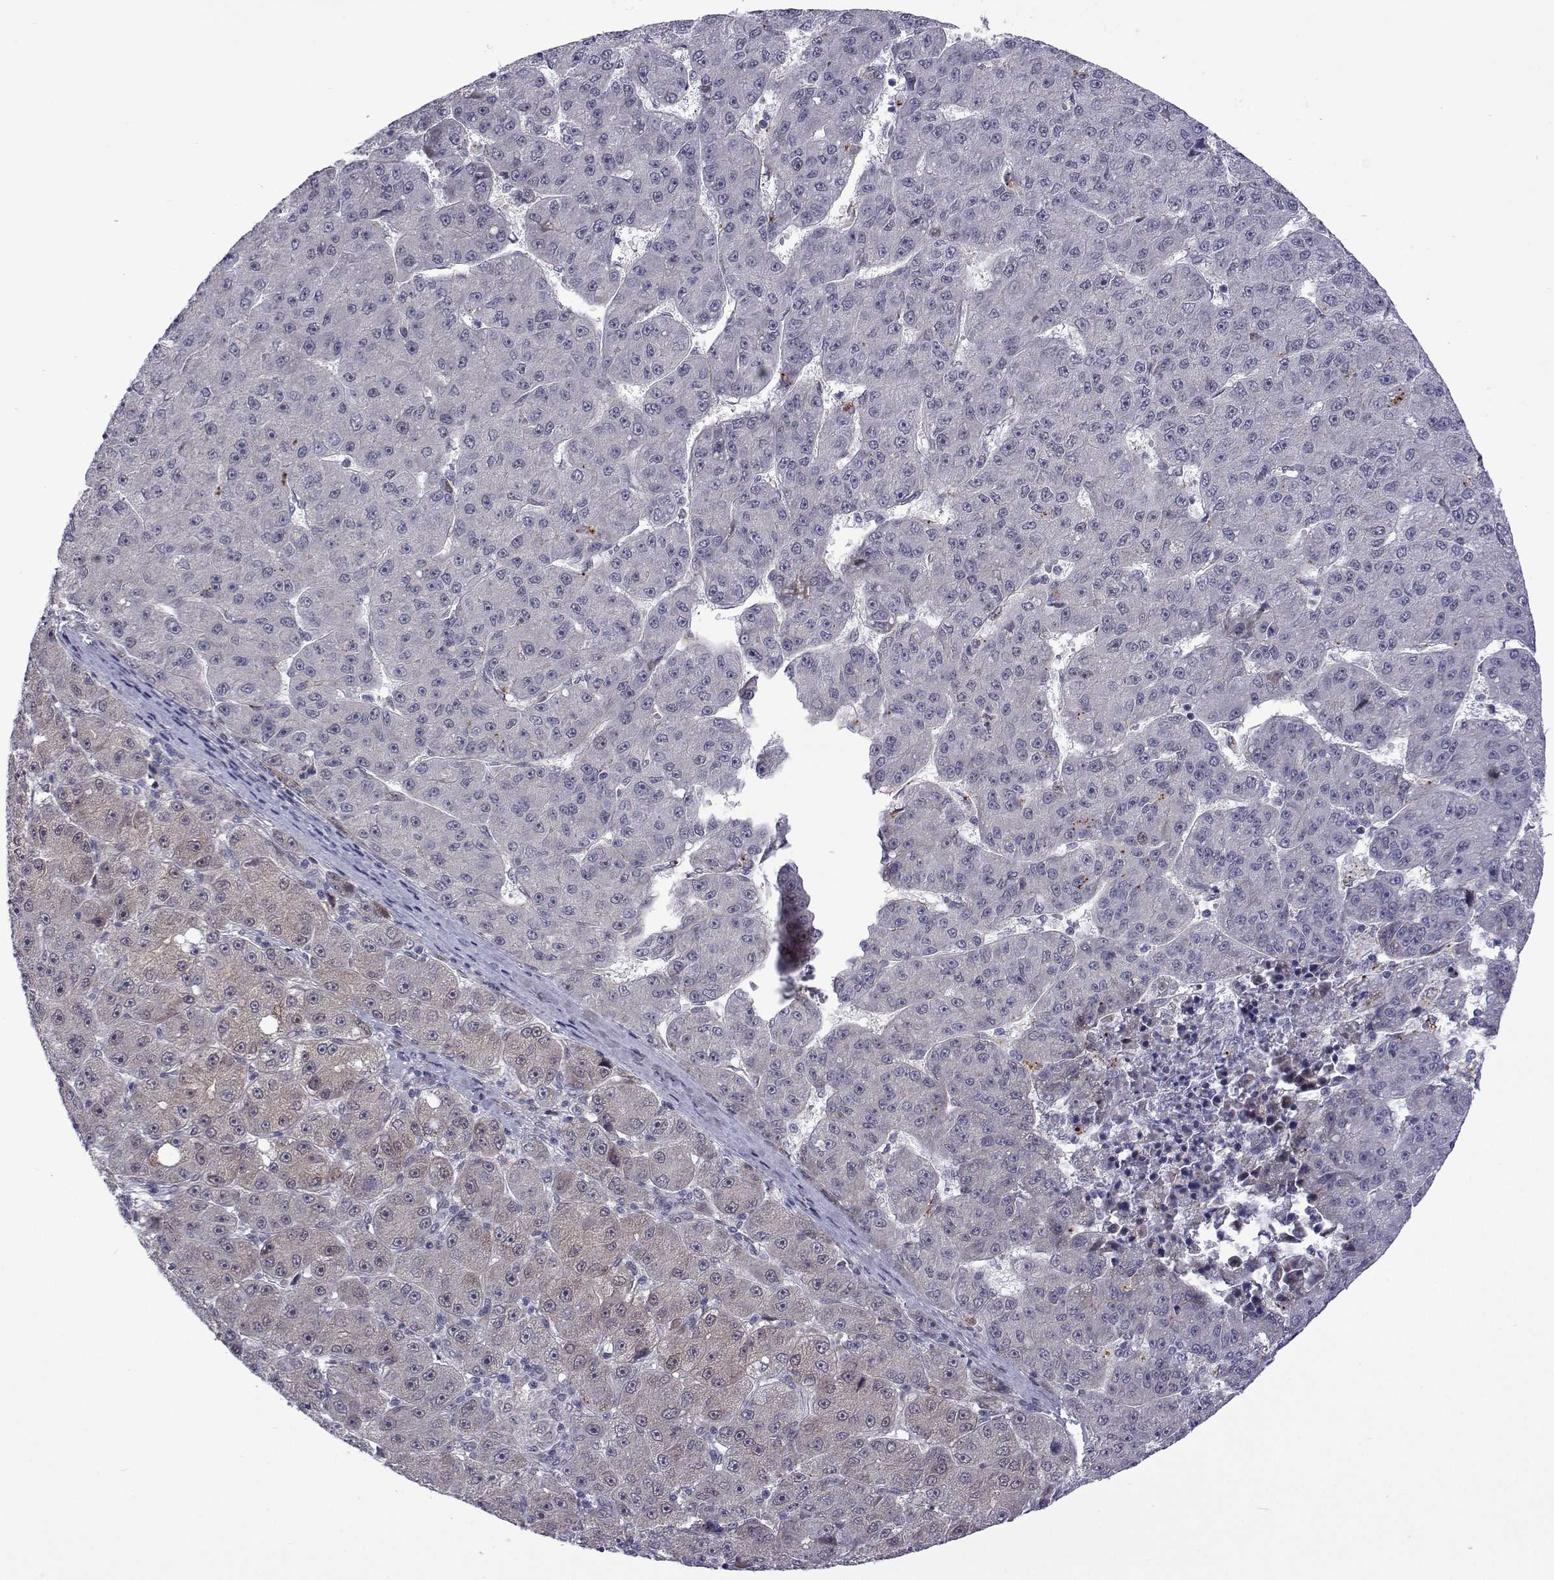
{"staining": {"intensity": "negative", "quantity": "none", "location": "none"}, "tissue": "liver cancer", "cell_type": "Tumor cells", "image_type": "cancer", "snomed": [{"axis": "morphology", "description": "Carcinoma, Hepatocellular, NOS"}, {"axis": "topography", "description": "Liver"}], "caption": "DAB (3,3'-diaminobenzidine) immunohistochemical staining of liver hepatocellular carcinoma demonstrates no significant staining in tumor cells.", "gene": "EFCAB3", "patient": {"sex": "male", "age": 67}}